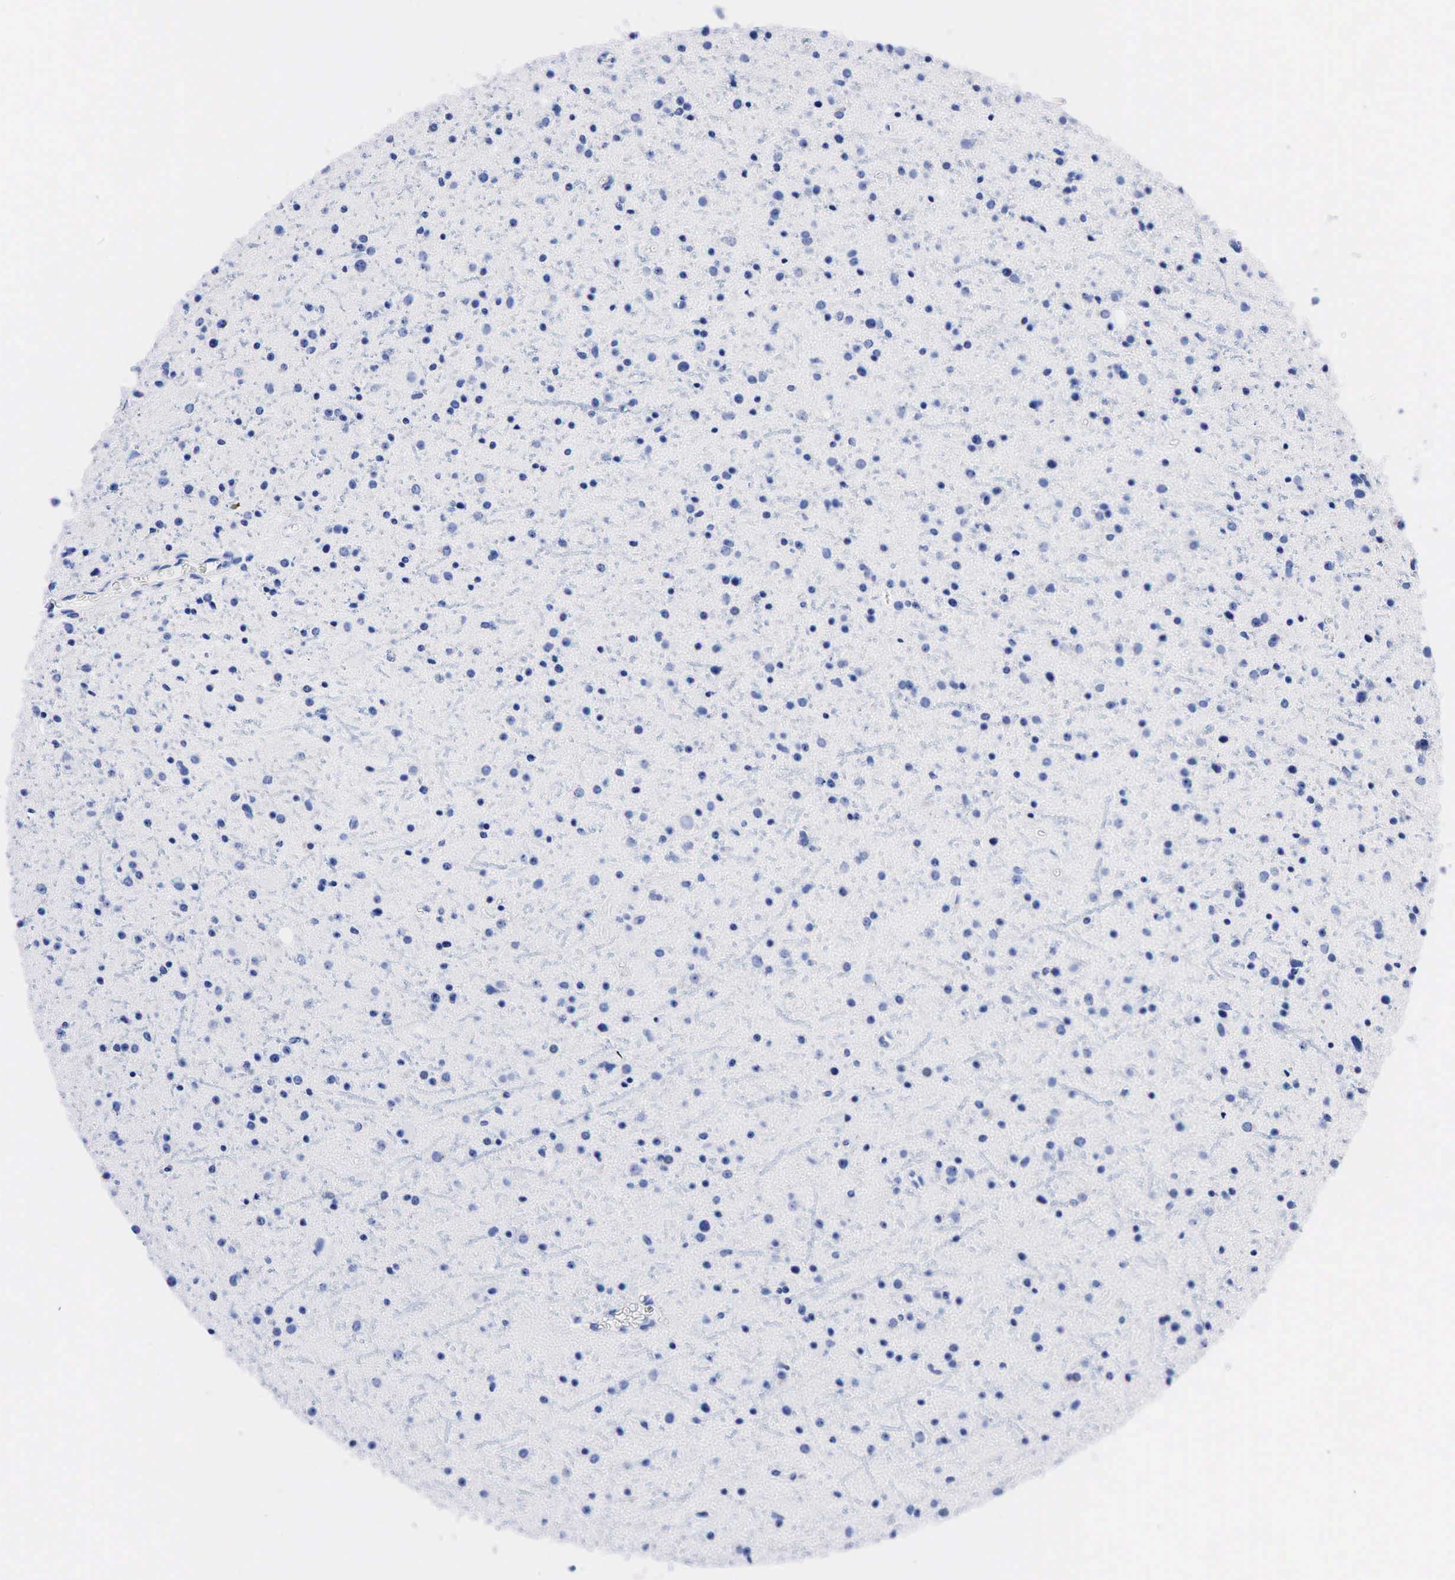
{"staining": {"intensity": "negative", "quantity": "none", "location": "none"}, "tissue": "glioma", "cell_type": "Tumor cells", "image_type": "cancer", "snomed": [{"axis": "morphology", "description": "Glioma, malignant, Low grade"}, {"axis": "topography", "description": "Brain"}], "caption": "Immunohistochemistry (IHC) of human glioma displays no positivity in tumor cells.", "gene": "NKX2-1", "patient": {"sex": "female", "age": 46}}